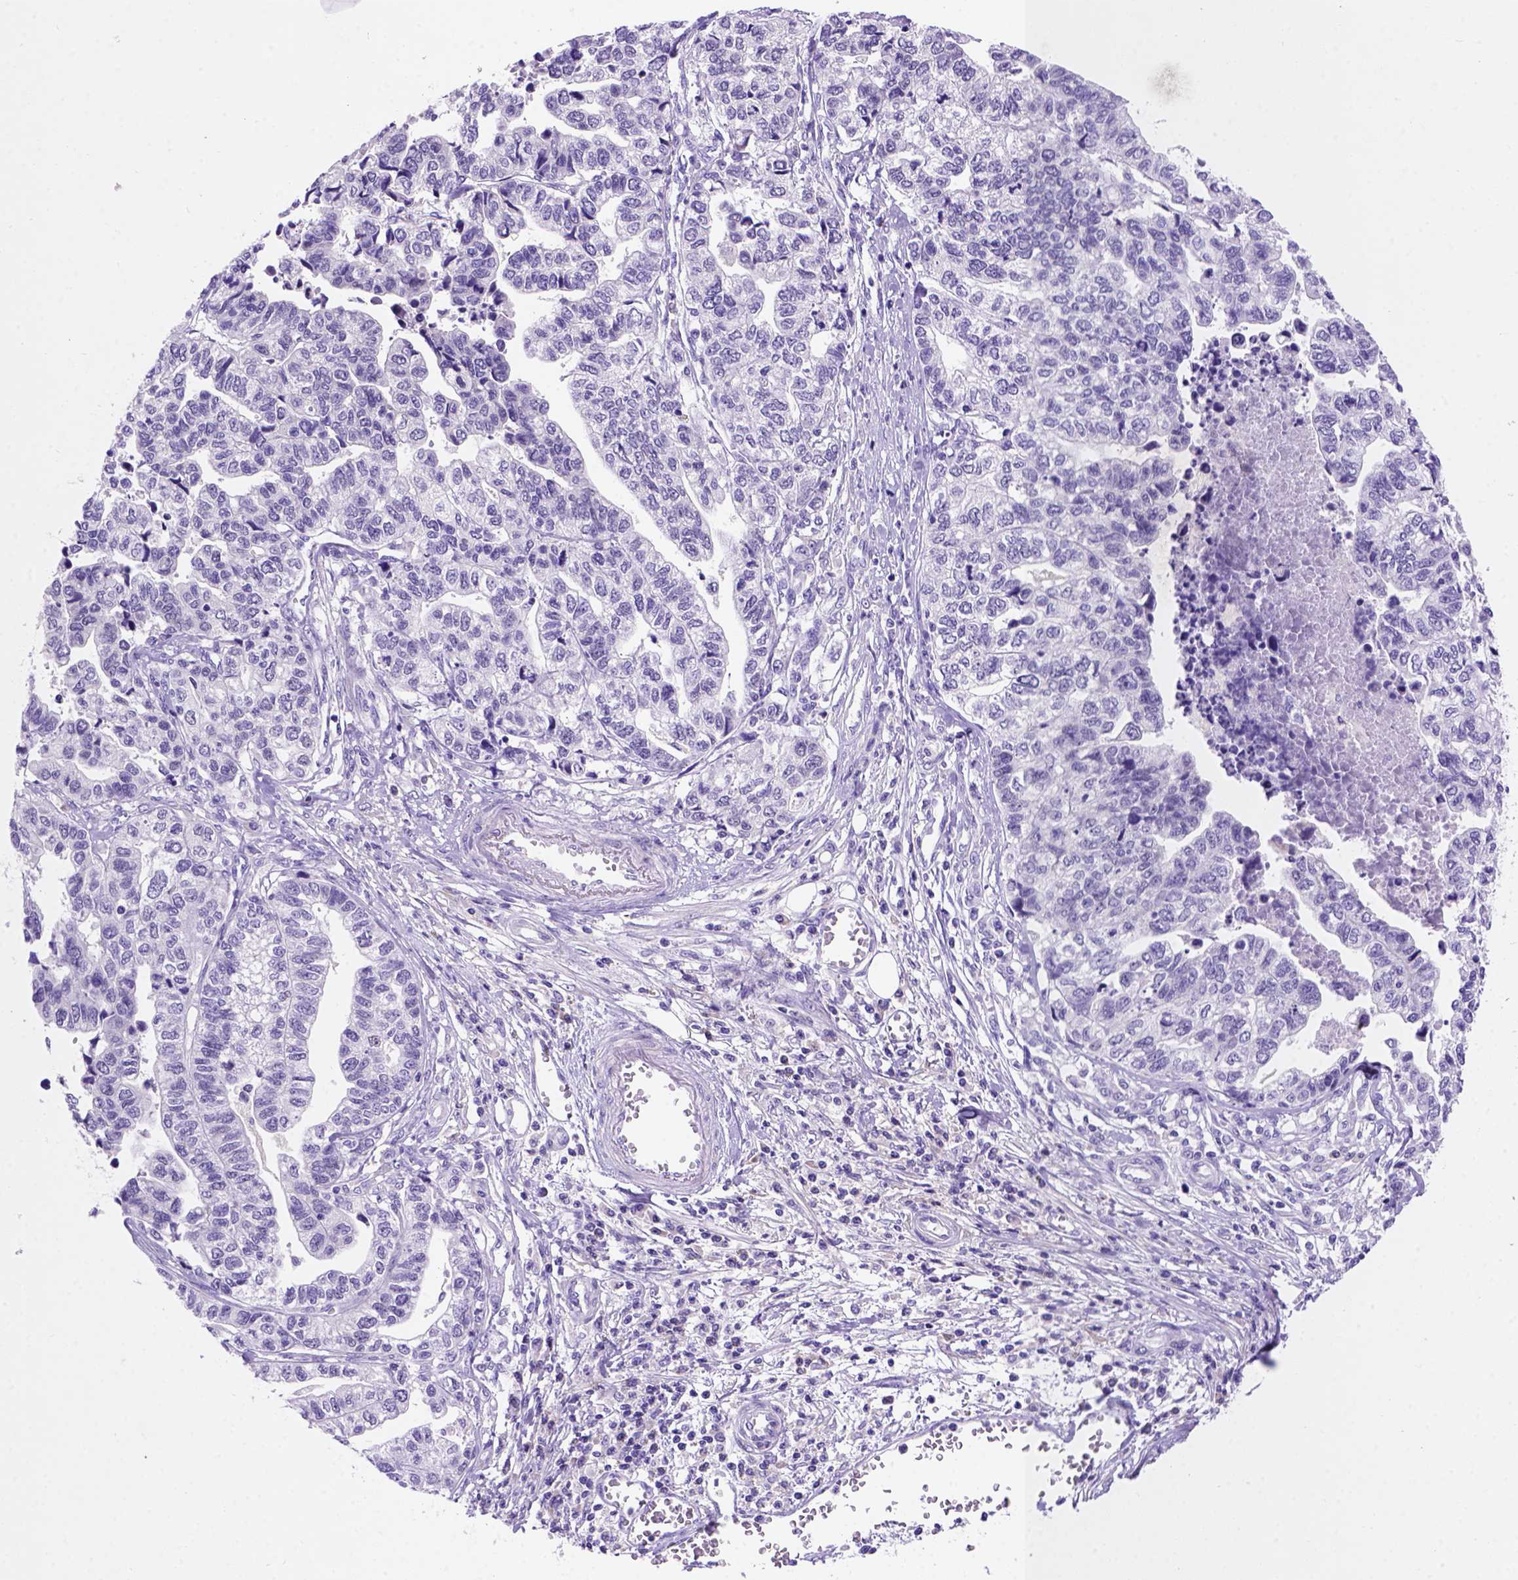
{"staining": {"intensity": "negative", "quantity": "none", "location": "none"}, "tissue": "stomach cancer", "cell_type": "Tumor cells", "image_type": "cancer", "snomed": [{"axis": "morphology", "description": "Adenocarcinoma, NOS"}, {"axis": "topography", "description": "Stomach, upper"}], "caption": "Stomach cancer was stained to show a protein in brown. There is no significant positivity in tumor cells.", "gene": "FAM81B", "patient": {"sex": "female", "age": 67}}